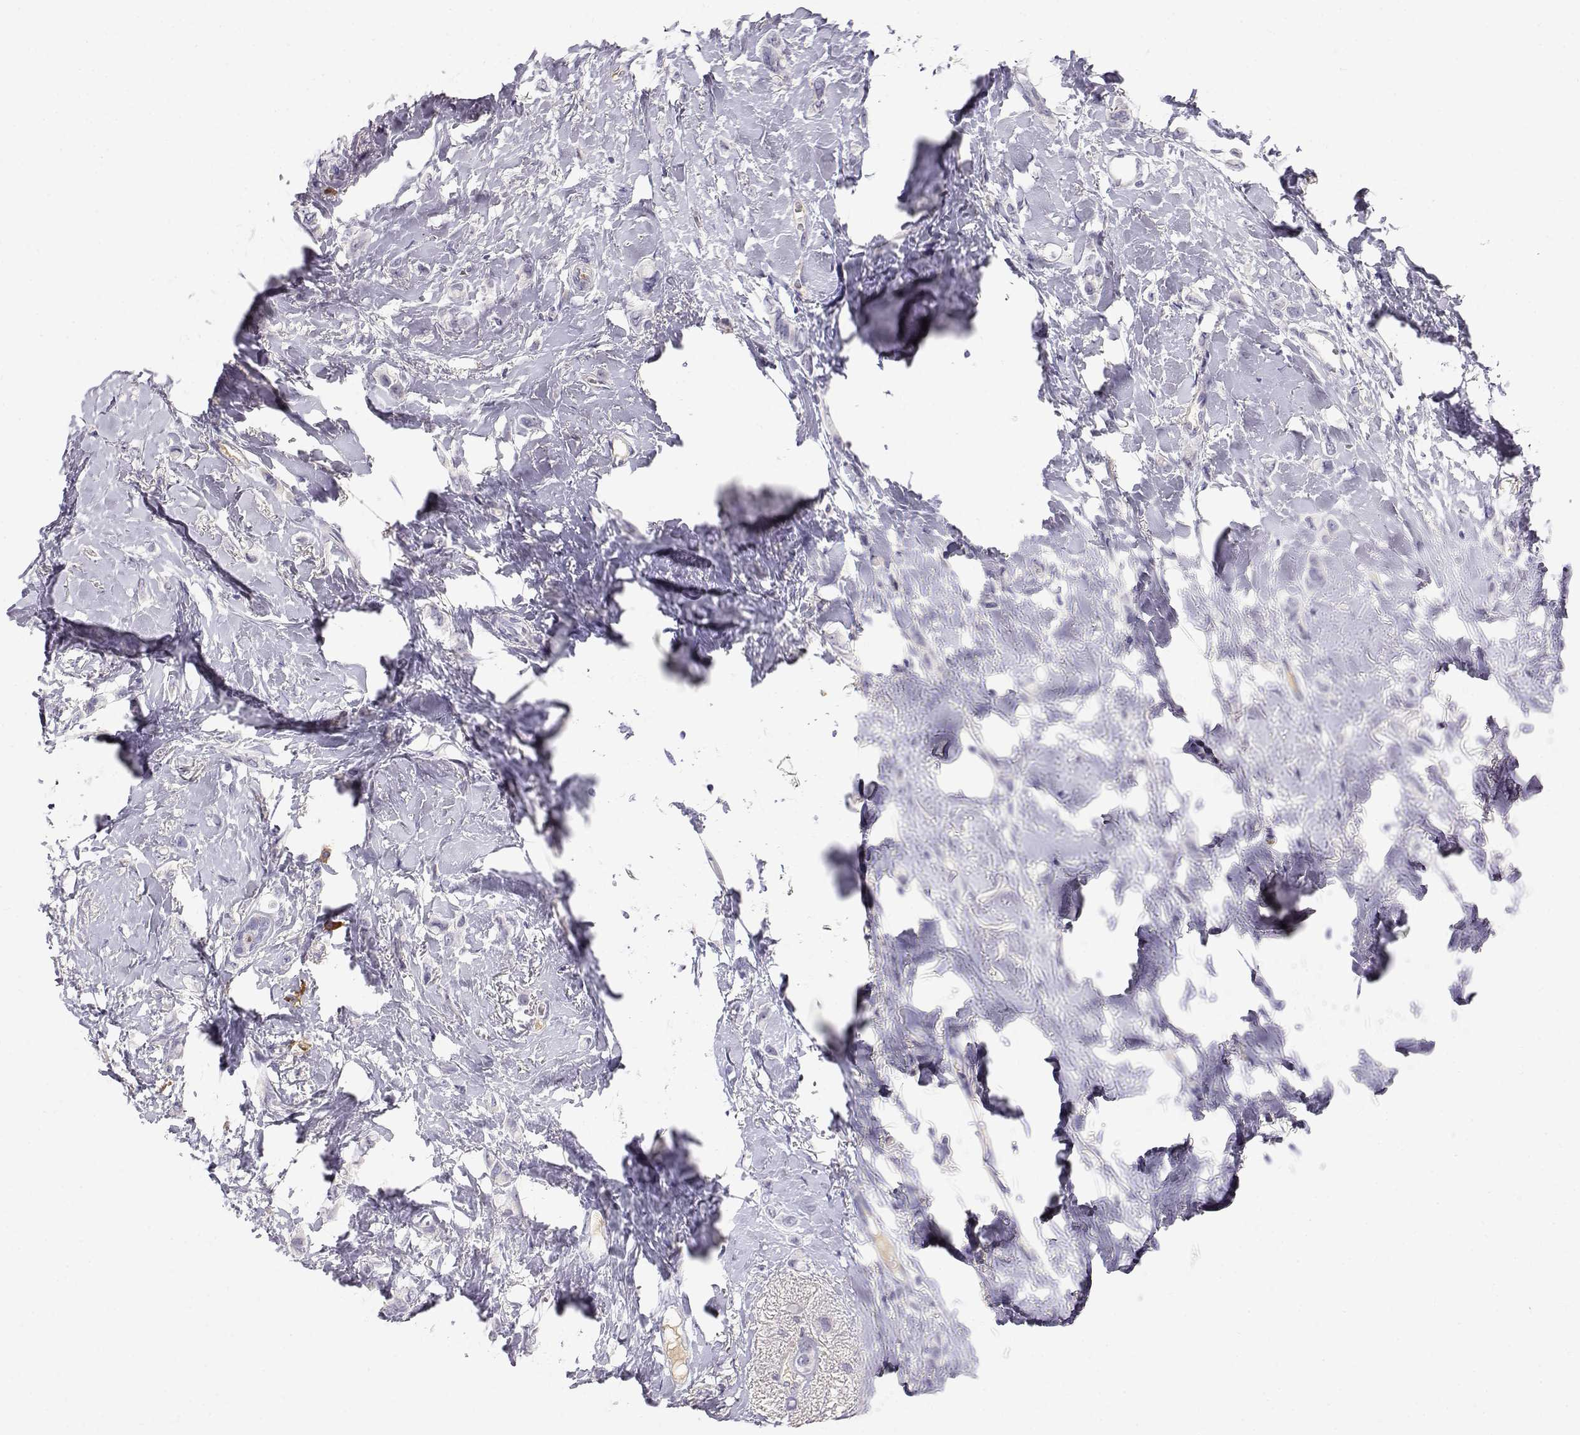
{"staining": {"intensity": "negative", "quantity": "none", "location": "none"}, "tissue": "breast cancer", "cell_type": "Tumor cells", "image_type": "cancer", "snomed": [{"axis": "morphology", "description": "Lobular carcinoma"}, {"axis": "topography", "description": "Breast"}], "caption": "This micrograph is of breast lobular carcinoma stained with immunohistochemistry (IHC) to label a protein in brown with the nuclei are counter-stained blue. There is no staining in tumor cells. (DAB (3,3'-diaminobenzidine) immunohistochemistry (IHC) with hematoxylin counter stain).", "gene": "CDHR1", "patient": {"sex": "female", "age": 66}}